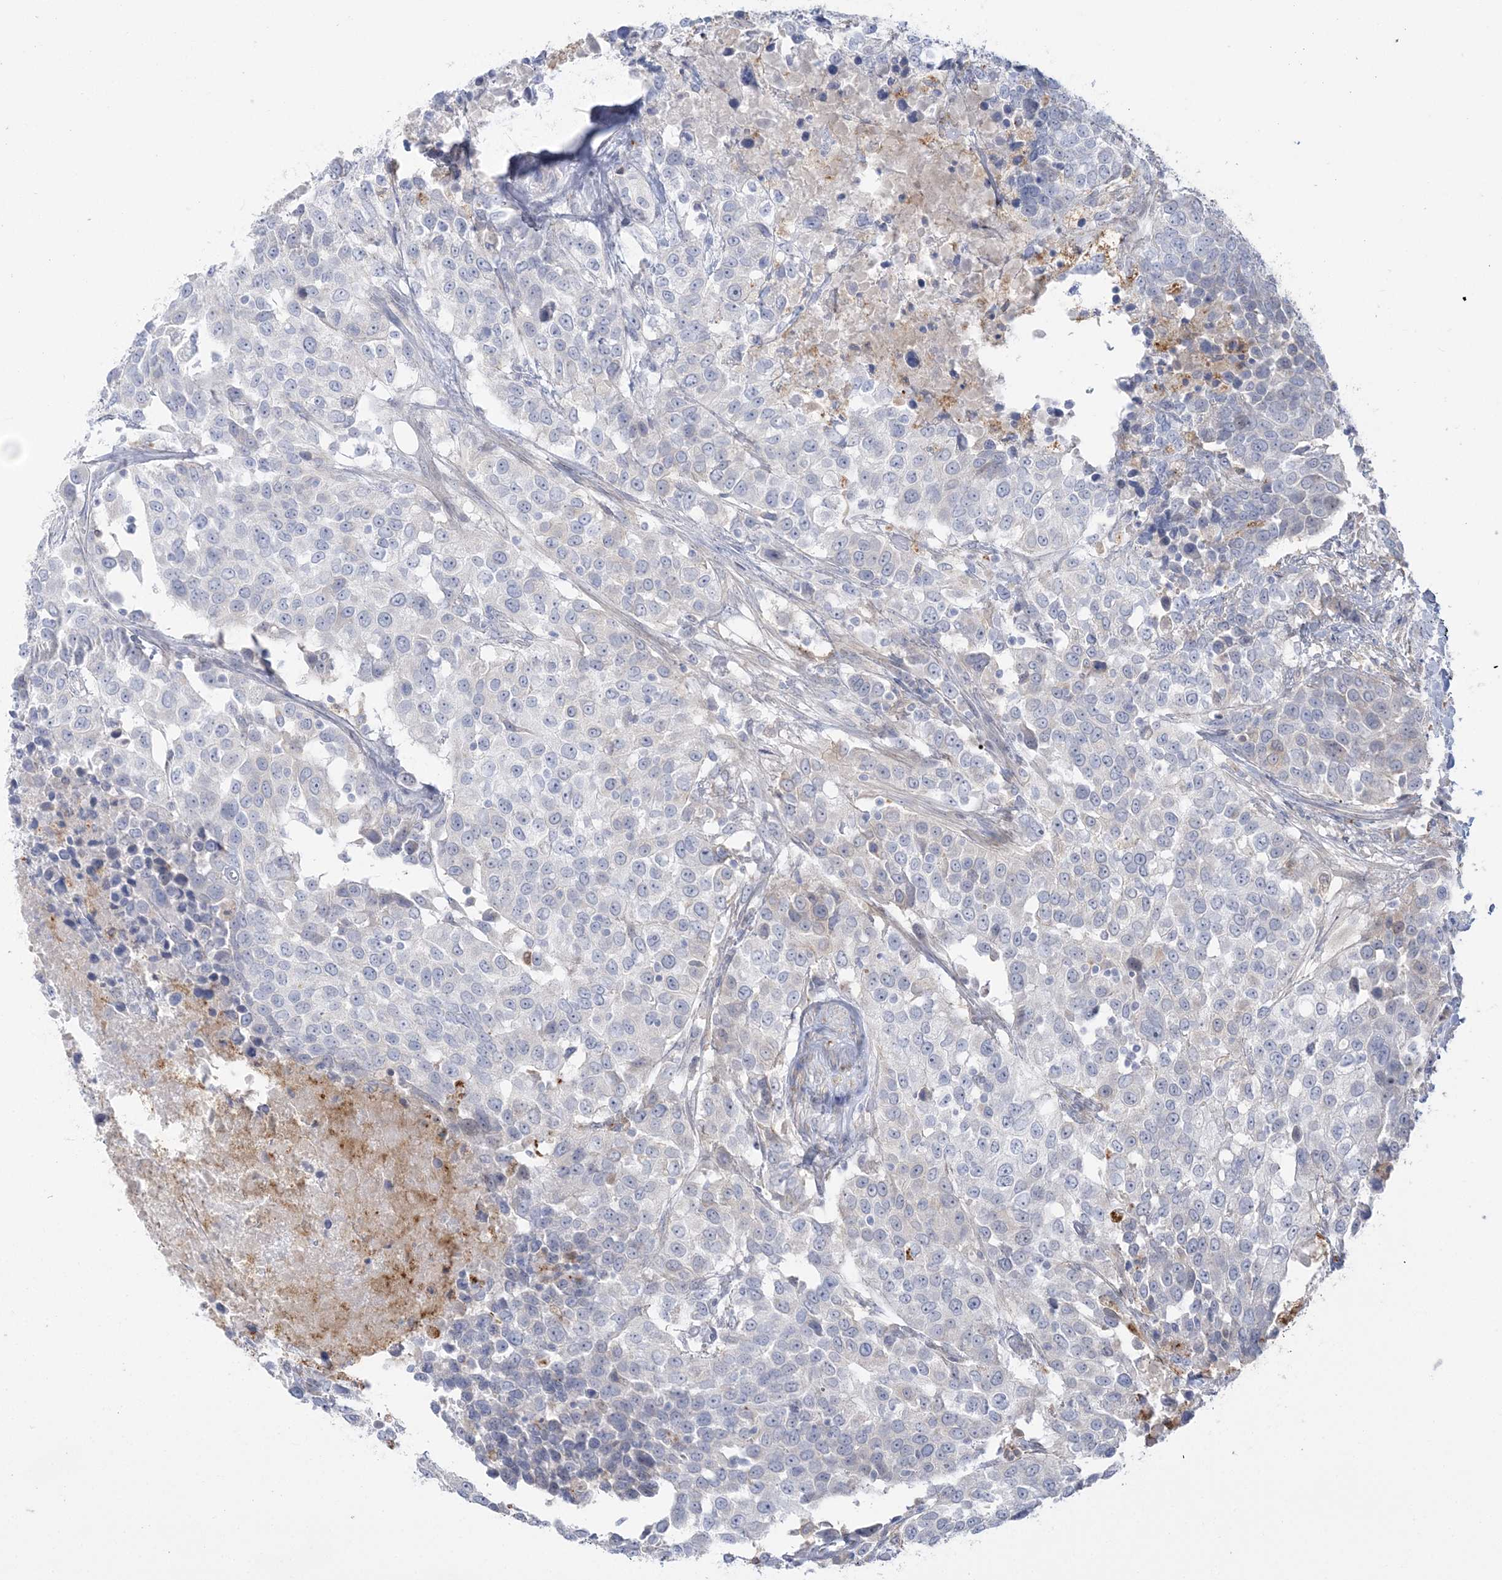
{"staining": {"intensity": "negative", "quantity": "none", "location": "none"}, "tissue": "urothelial cancer", "cell_type": "Tumor cells", "image_type": "cancer", "snomed": [{"axis": "morphology", "description": "Urothelial carcinoma, High grade"}, {"axis": "topography", "description": "Urinary bladder"}], "caption": "Tumor cells show no significant protein expression in urothelial cancer. Nuclei are stained in blue.", "gene": "HAAO", "patient": {"sex": "female", "age": 80}}